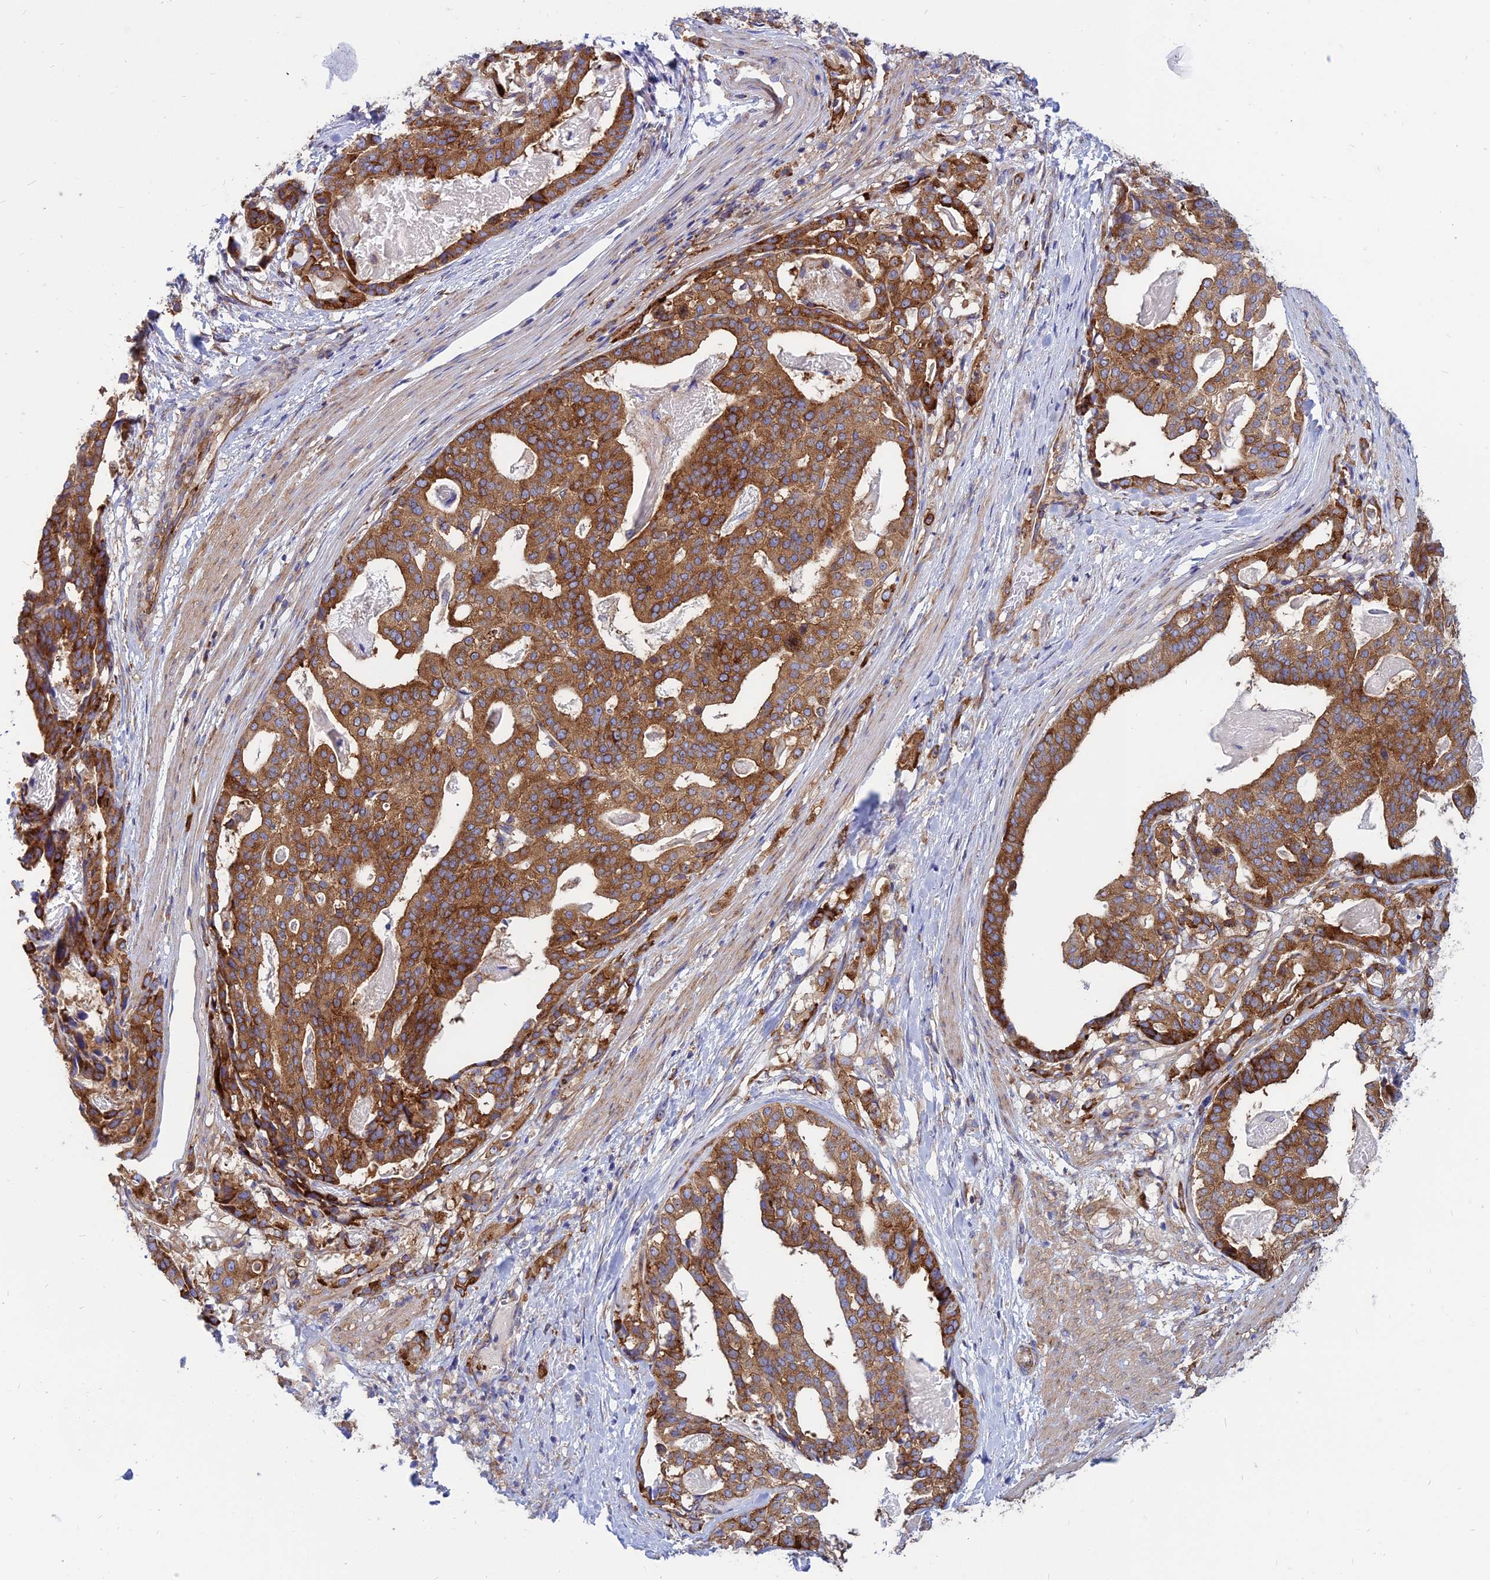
{"staining": {"intensity": "strong", "quantity": ">75%", "location": "cytoplasmic/membranous"}, "tissue": "stomach cancer", "cell_type": "Tumor cells", "image_type": "cancer", "snomed": [{"axis": "morphology", "description": "Adenocarcinoma, NOS"}, {"axis": "topography", "description": "Stomach"}], "caption": "A brown stain shows strong cytoplasmic/membranous staining of a protein in stomach adenocarcinoma tumor cells. The staining was performed using DAB (3,3'-diaminobenzidine) to visualize the protein expression in brown, while the nuclei were stained in blue with hematoxylin (Magnification: 20x).", "gene": "TXLNA", "patient": {"sex": "male", "age": 48}}